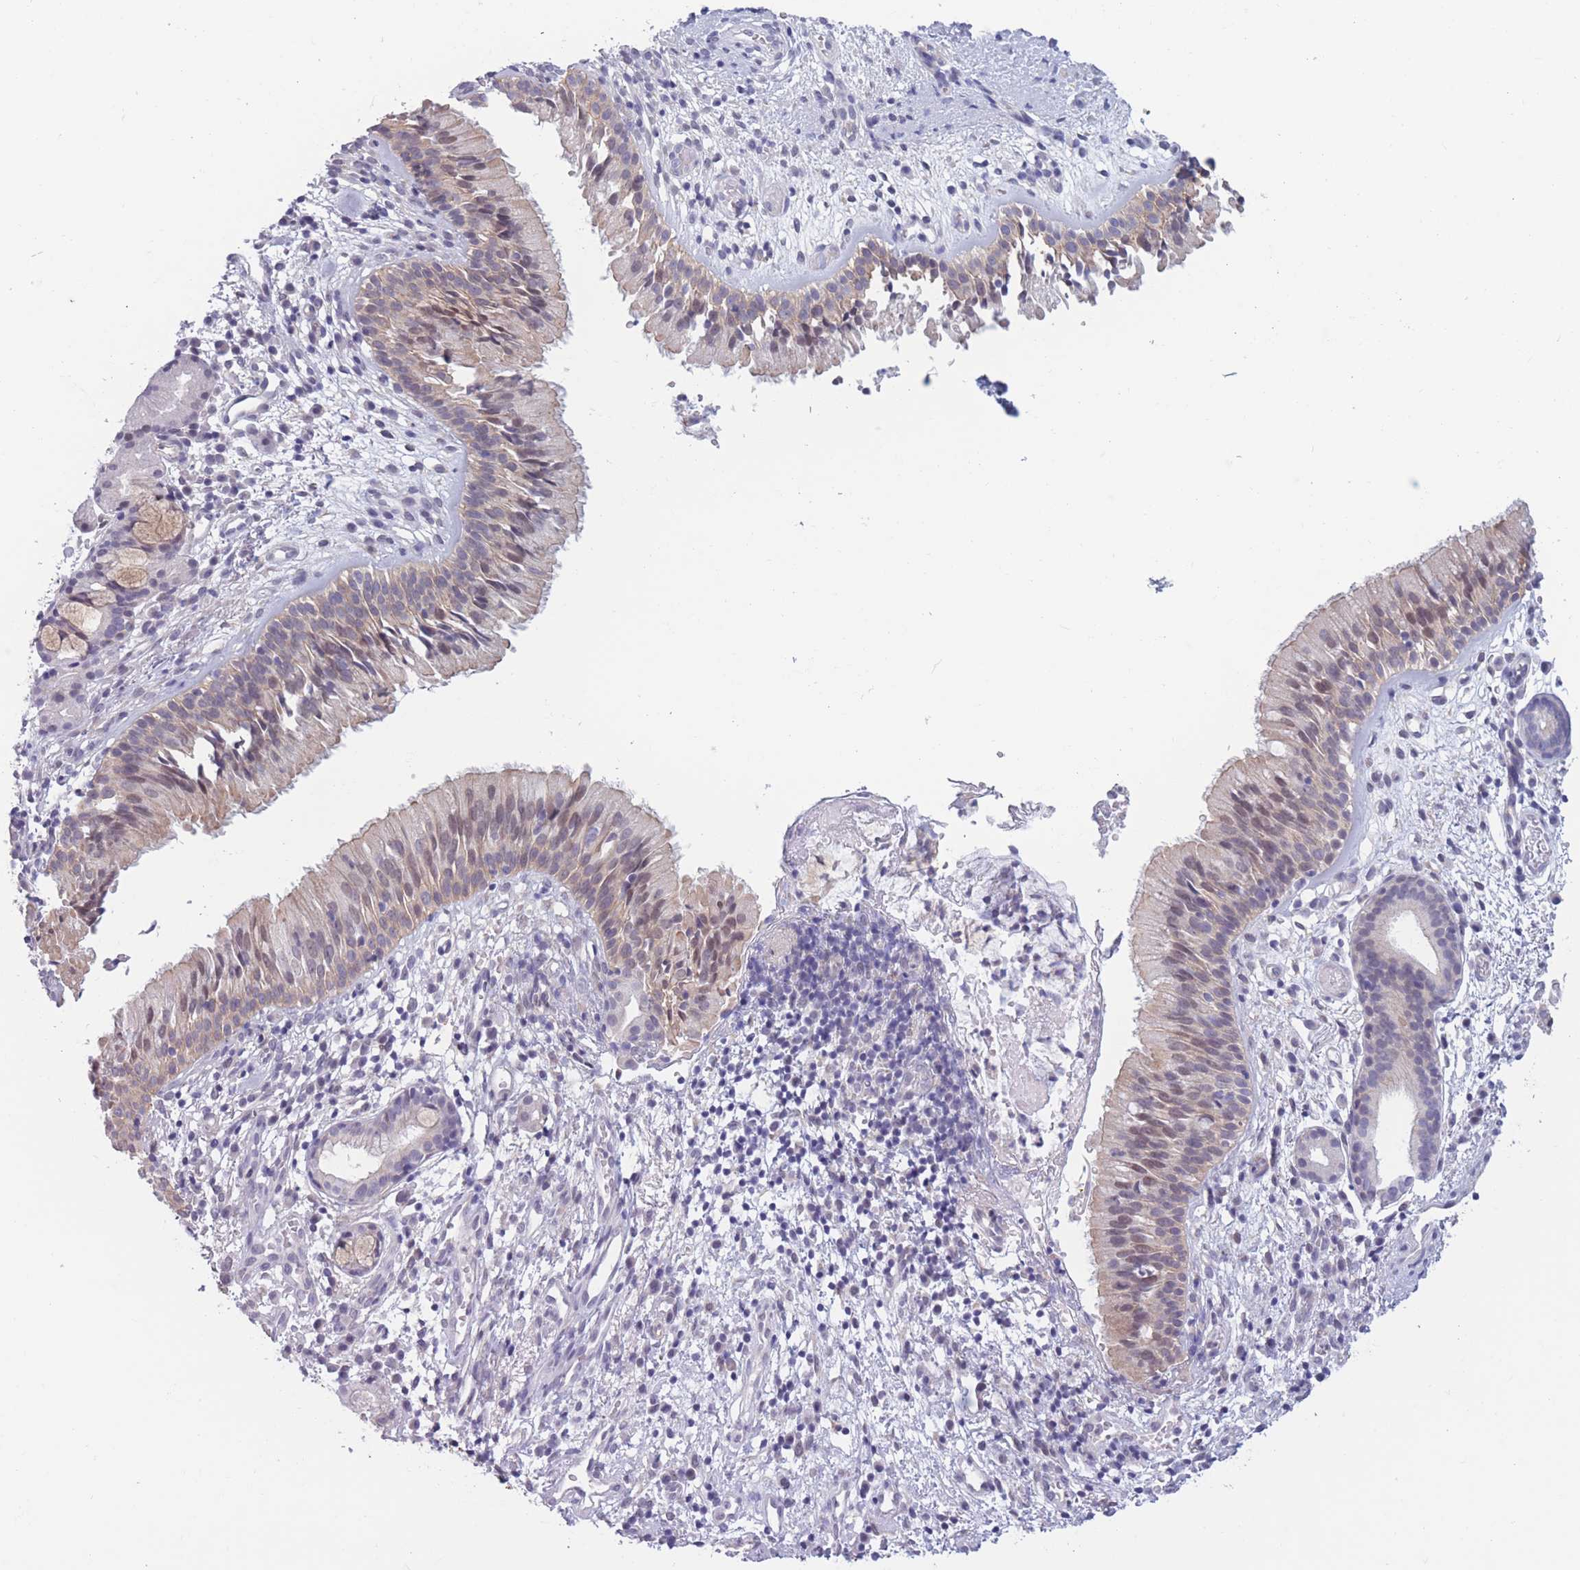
{"staining": {"intensity": "weak", "quantity": "<25%", "location": "nuclear"}, "tissue": "nasopharynx", "cell_type": "Respiratory epithelial cells", "image_type": "normal", "snomed": [{"axis": "morphology", "description": "Normal tissue, NOS"}, {"axis": "topography", "description": "Nasopharynx"}], "caption": "Histopathology image shows no significant protein staining in respiratory epithelial cells of unremarkable nasopharynx.", "gene": "PODXL", "patient": {"sex": "male", "age": 65}}